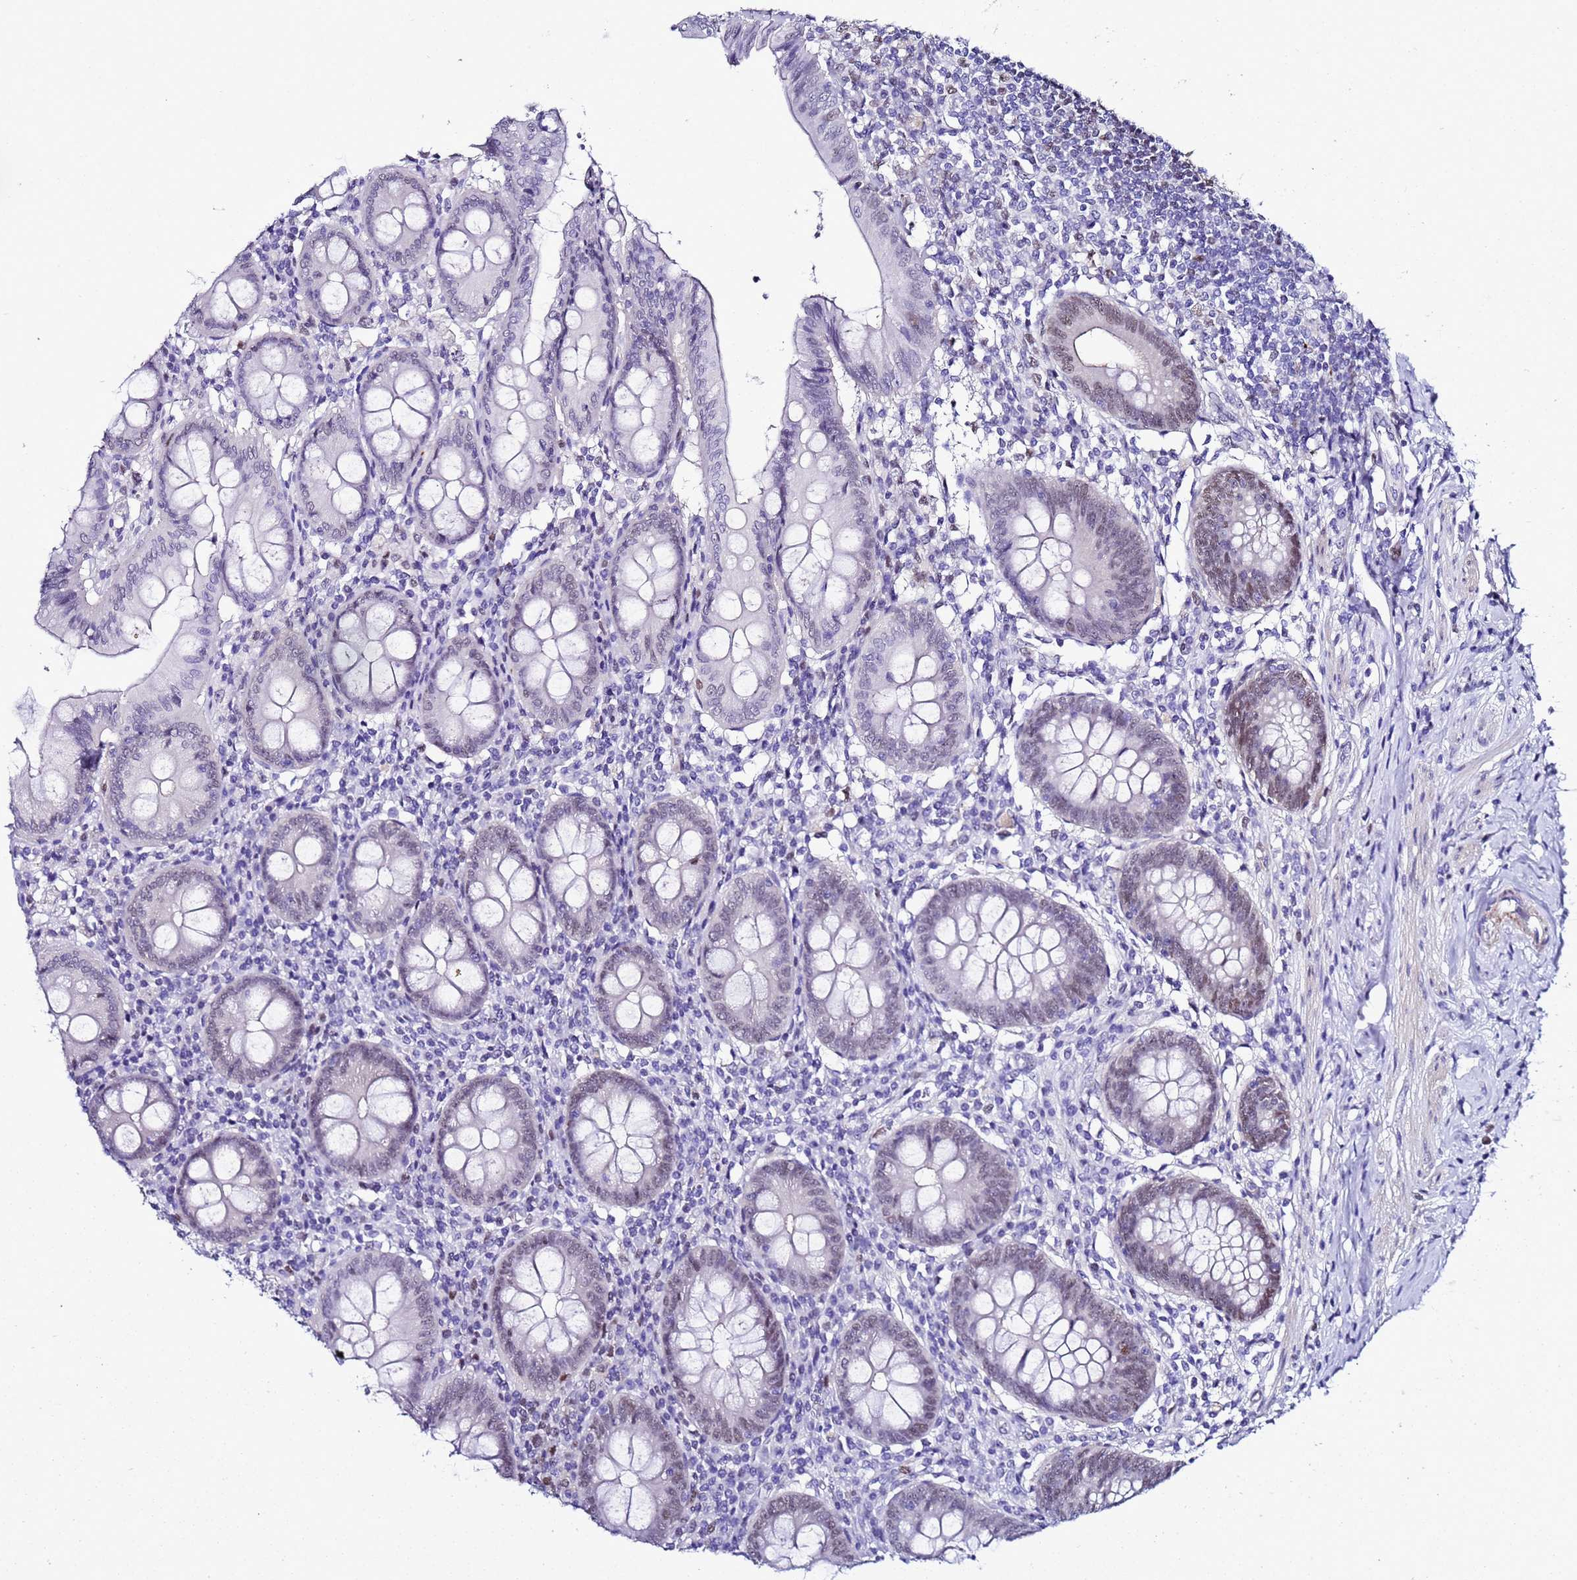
{"staining": {"intensity": "moderate", "quantity": "25%-75%", "location": "nuclear"}, "tissue": "appendix", "cell_type": "Glandular cells", "image_type": "normal", "snomed": [{"axis": "morphology", "description": "Normal tissue, NOS"}, {"axis": "topography", "description": "Appendix"}], "caption": "Immunohistochemistry (IHC) (DAB) staining of unremarkable appendix shows moderate nuclear protein expression in about 25%-75% of glandular cells.", "gene": "BCL7A", "patient": {"sex": "female", "age": 54}}